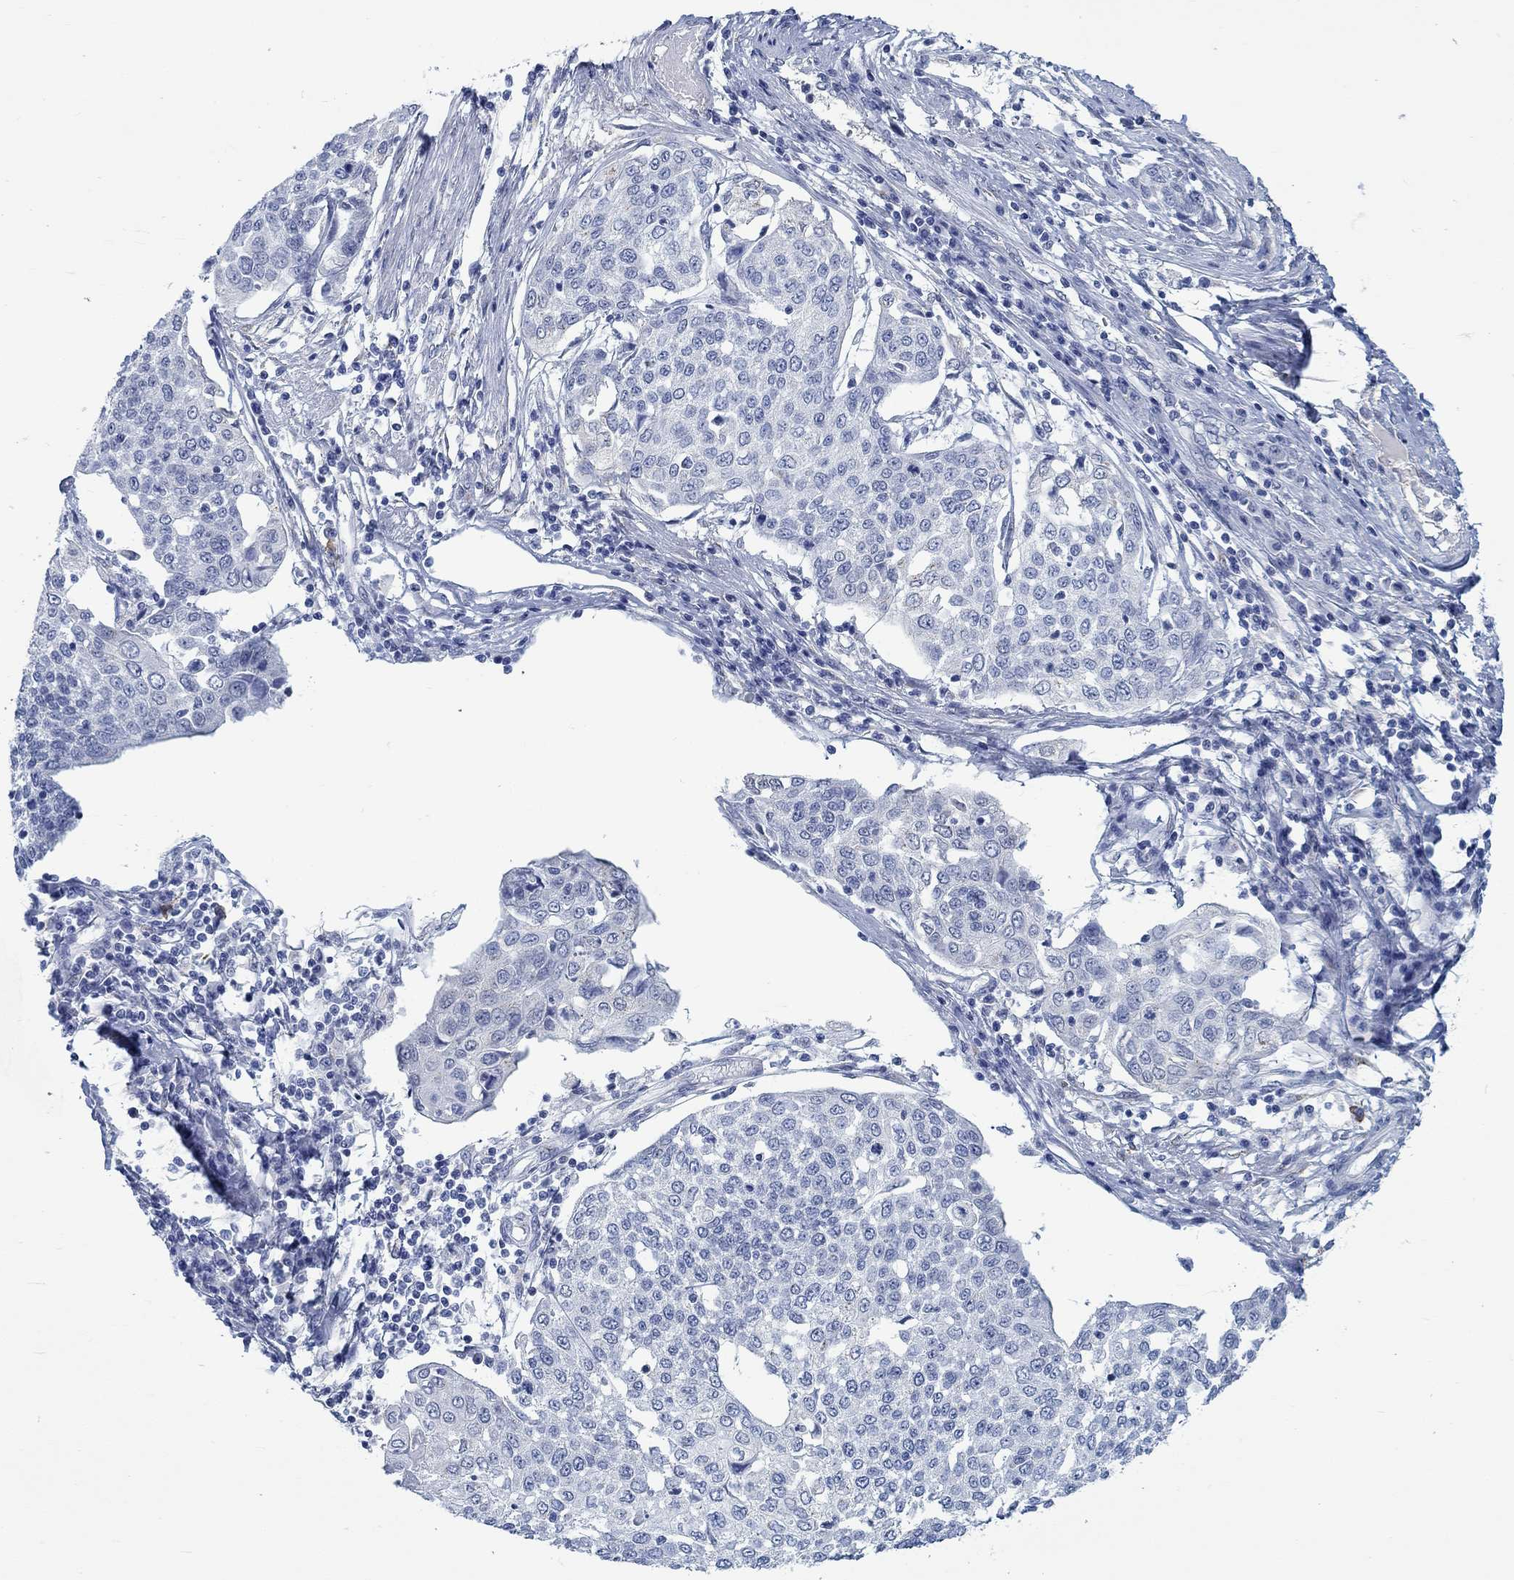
{"staining": {"intensity": "negative", "quantity": "none", "location": "none"}, "tissue": "cervical cancer", "cell_type": "Tumor cells", "image_type": "cancer", "snomed": [{"axis": "morphology", "description": "Squamous cell carcinoma, NOS"}, {"axis": "topography", "description": "Cervix"}], "caption": "Cervical cancer (squamous cell carcinoma) was stained to show a protein in brown. There is no significant positivity in tumor cells. (DAB IHC, high magnification).", "gene": "TEKT4", "patient": {"sex": "female", "age": 34}}